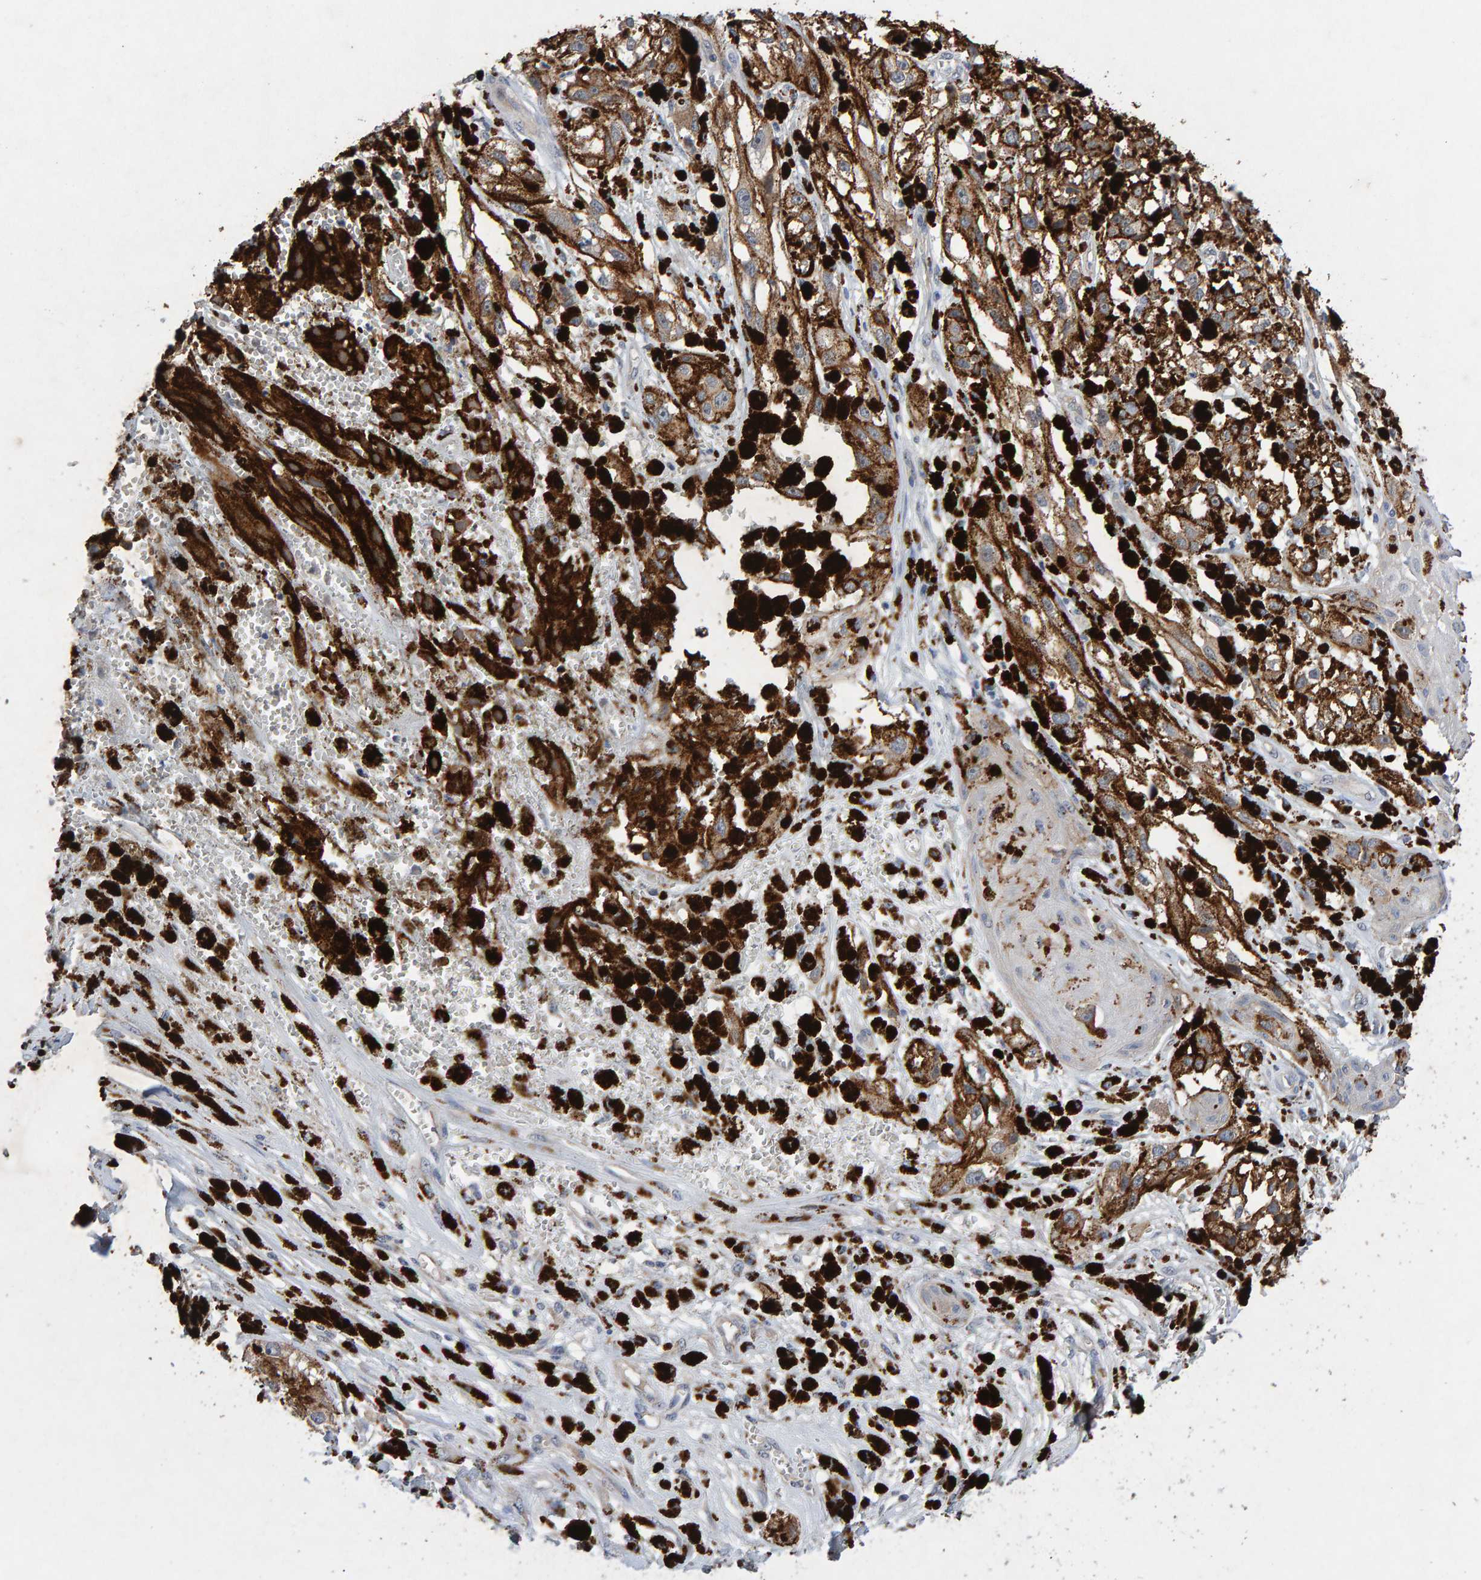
{"staining": {"intensity": "moderate", "quantity": ">75%", "location": "cytoplasmic/membranous"}, "tissue": "melanoma", "cell_type": "Tumor cells", "image_type": "cancer", "snomed": [{"axis": "morphology", "description": "Malignant melanoma, NOS"}, {"axis": "topography", "description": "Skin"}], "caption": "Approximately >75% of tumor cells in melanoma reveal moderate cytoplasmic/membranous protein positivity as visualized by brown immunohistochemical staining.", "gene": "EFR3A", "patient": {"sex": "male", "age": 88}}